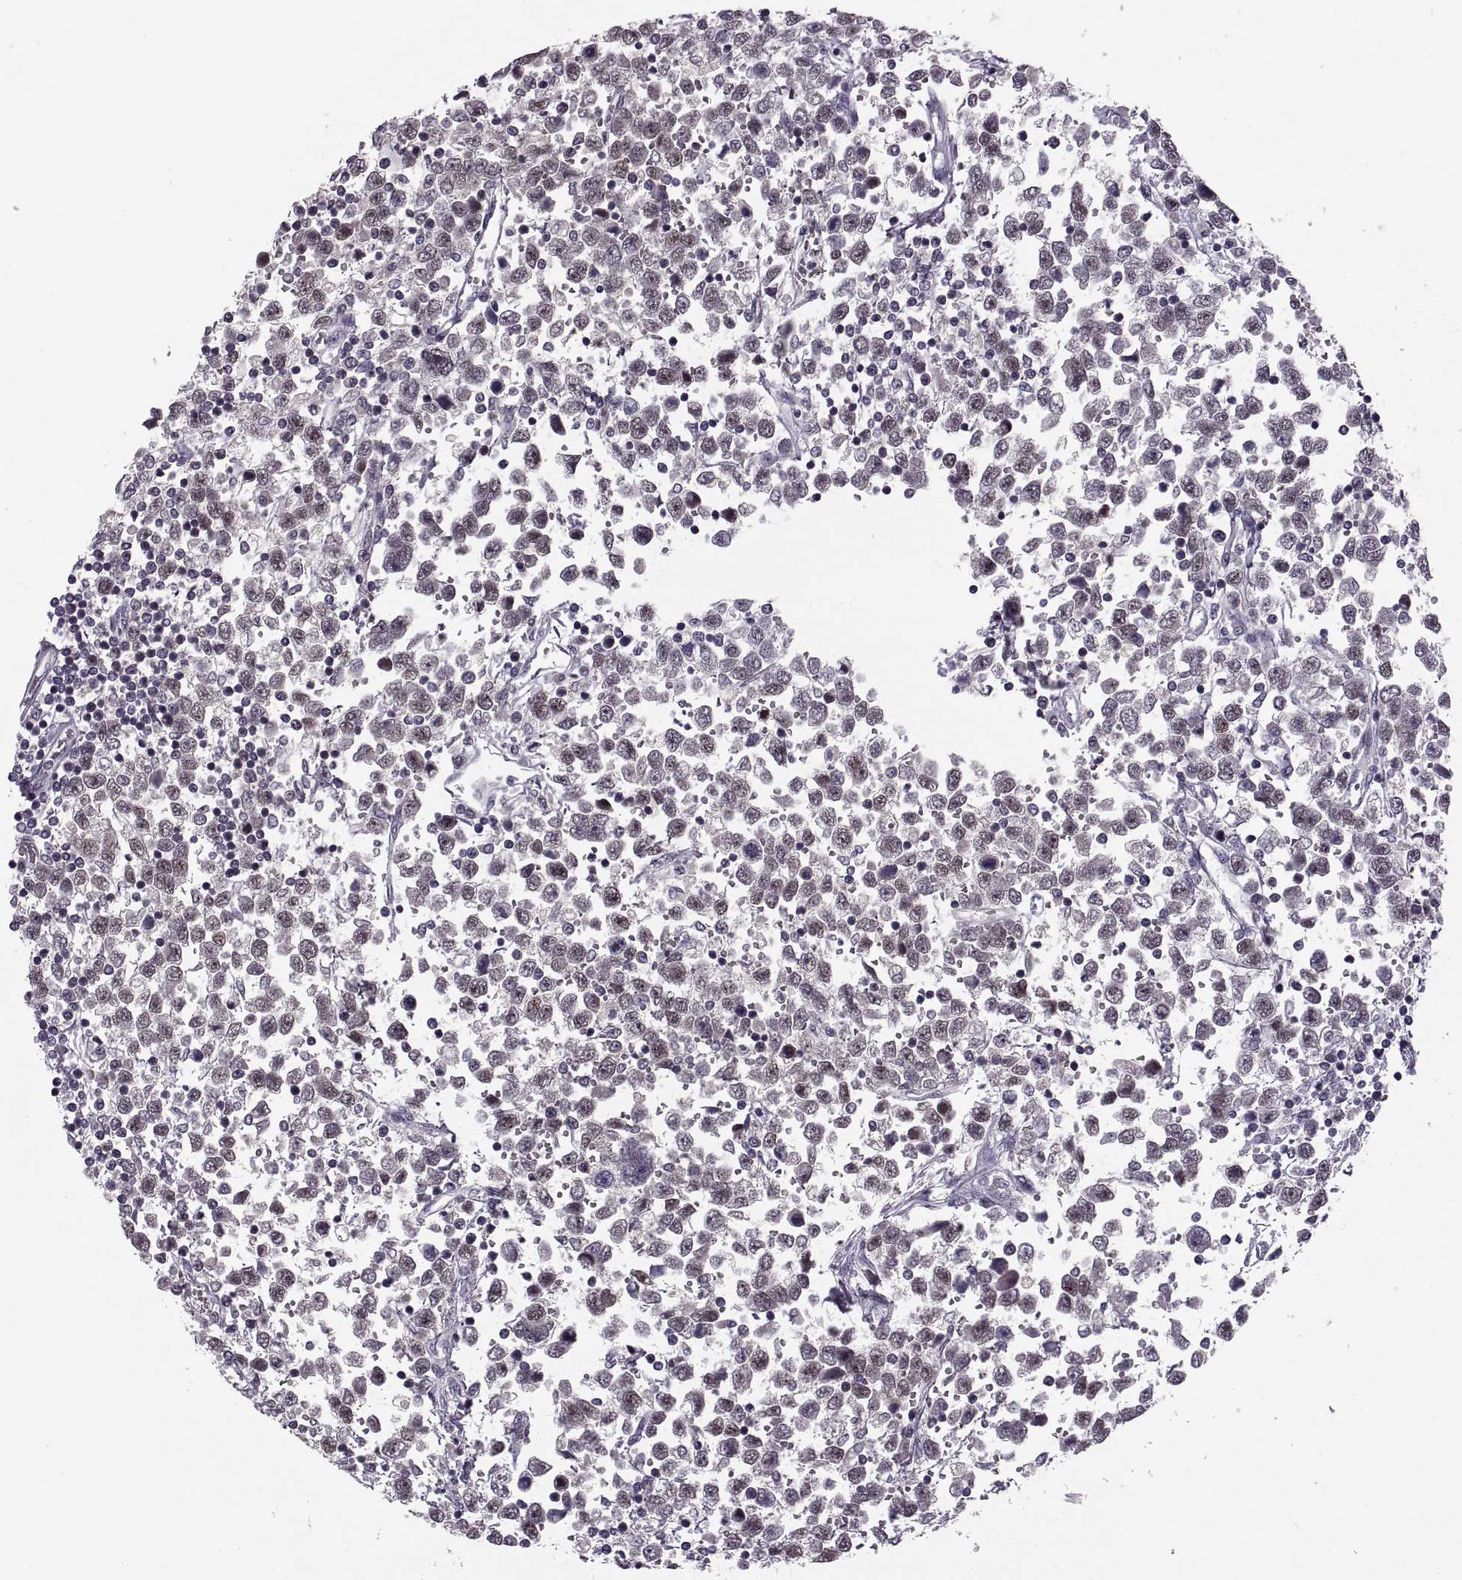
{"staining": {"intensity": "weak", "quantity": "25%-75%", "location": "nuclear"}, "tissue": "testis cancer", "cell_type": "Tumor cells", "image_type": "cancer", "snomed": [{"axis": "morphology", "description": "Seminoma, NOS"}, {"axis": "topography", "description": "Testis"}], "caption": "IHC image of neoplastic tissue: human testis cancer (seminoma) stained using immunohistochemistry (IHC) exhibits low levels of weak protein expression localized specifically in the nuclear of tumor cells, appearing as a nuclear brown color.", "gene": "CACNA1F", "patient": {"sex": "male", "age": 34}}